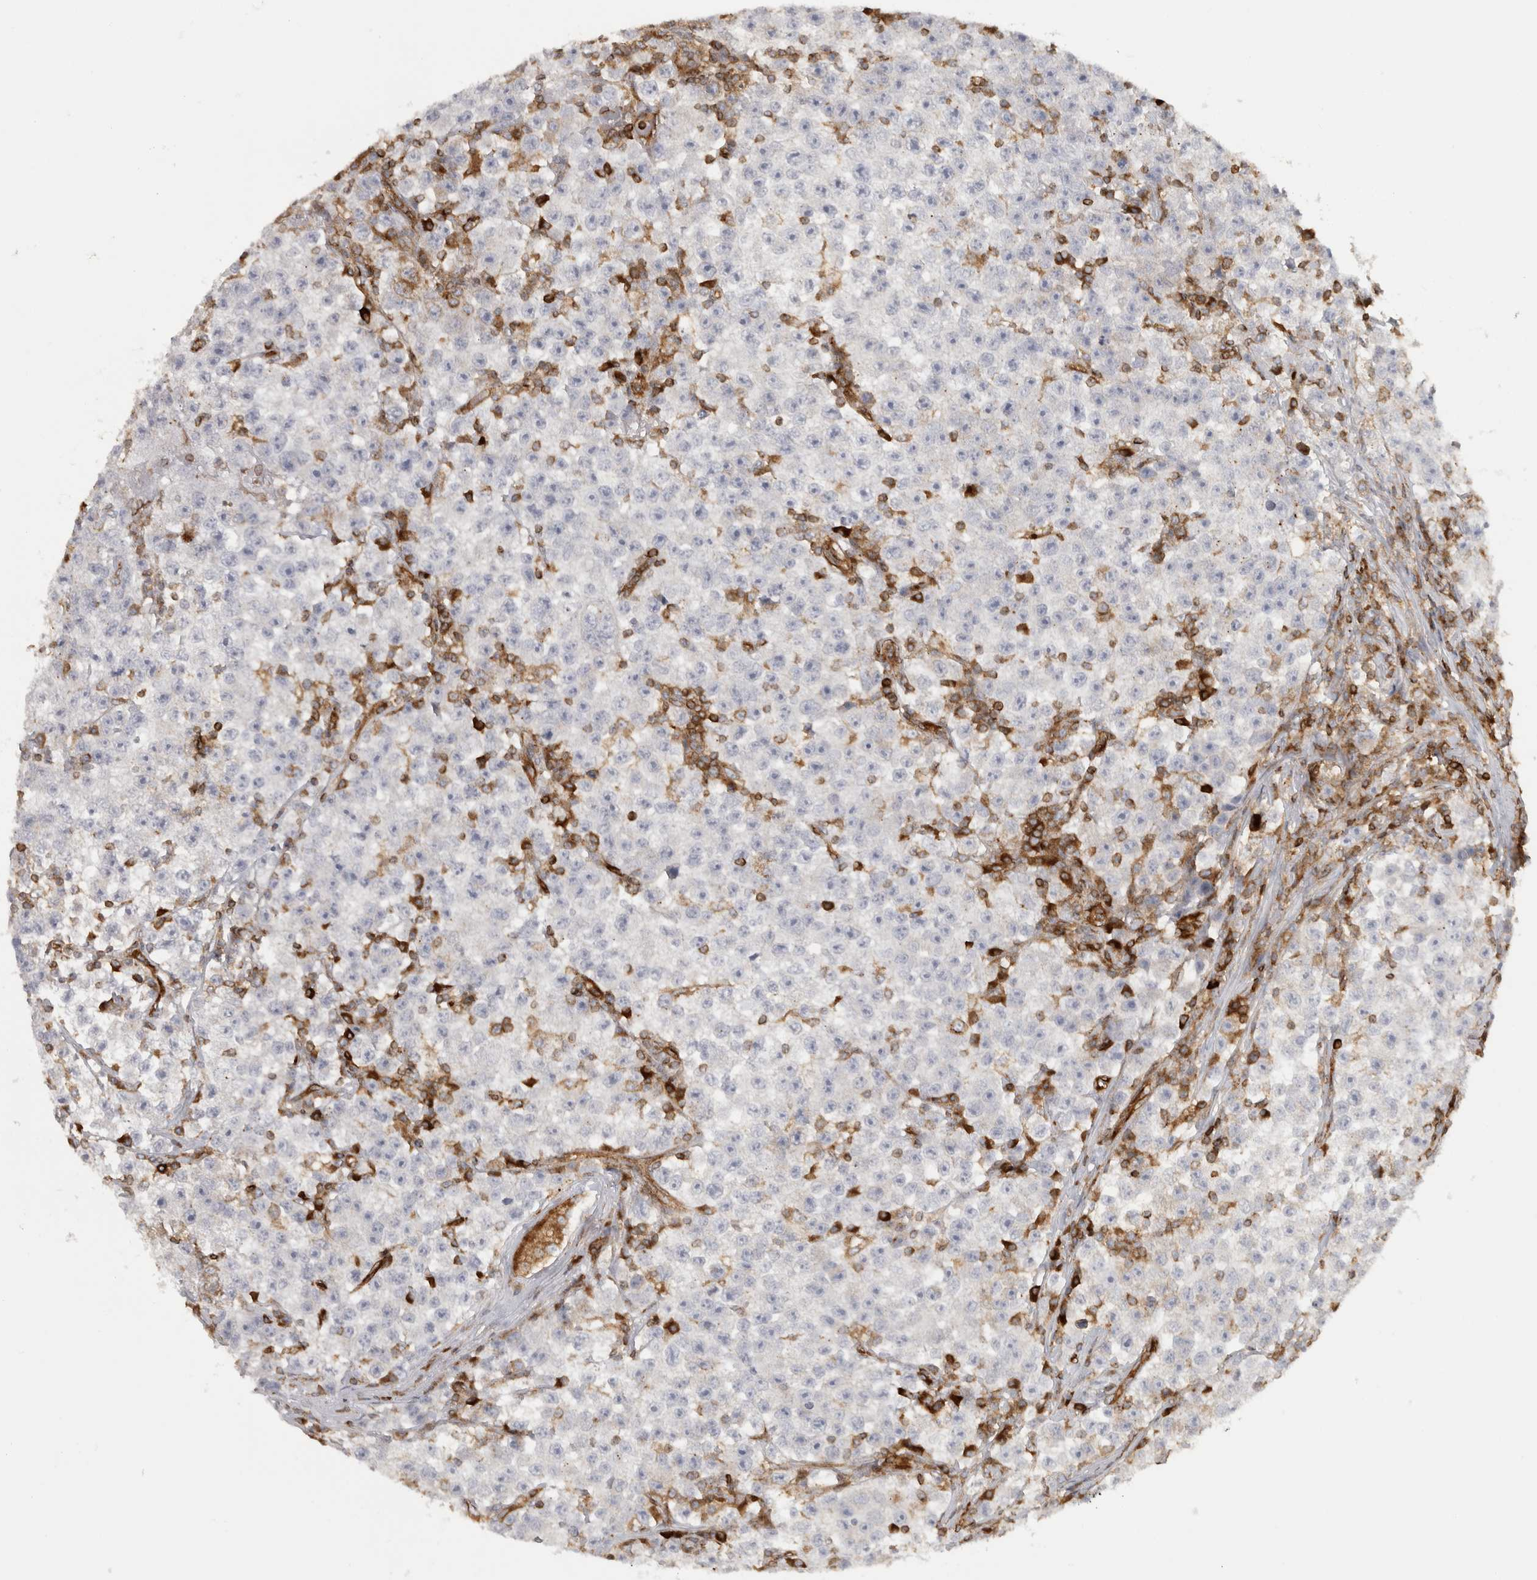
{"staining": {"intensity": "negative", "quantity": "none", "location": "none"}, "tissue": "testis cancer", "cell_type": "Tumor cells", "image_type": "cancer", "snomed": [{"axis": "morphology", "description": "Seminoma, NOS"}, {"axis": "topography", "description": "Testis"}], "caption": "High magnification brightfield microscopy of testis cancer (seminoma) stained with DAB (3,3'-diaminobenzidine) (brown) and counterstained with hematoxylin (blue): tumor cells show no significant positivity.", "gene": "HLA-E", "patient": {"sex": "male", "age": 22}}